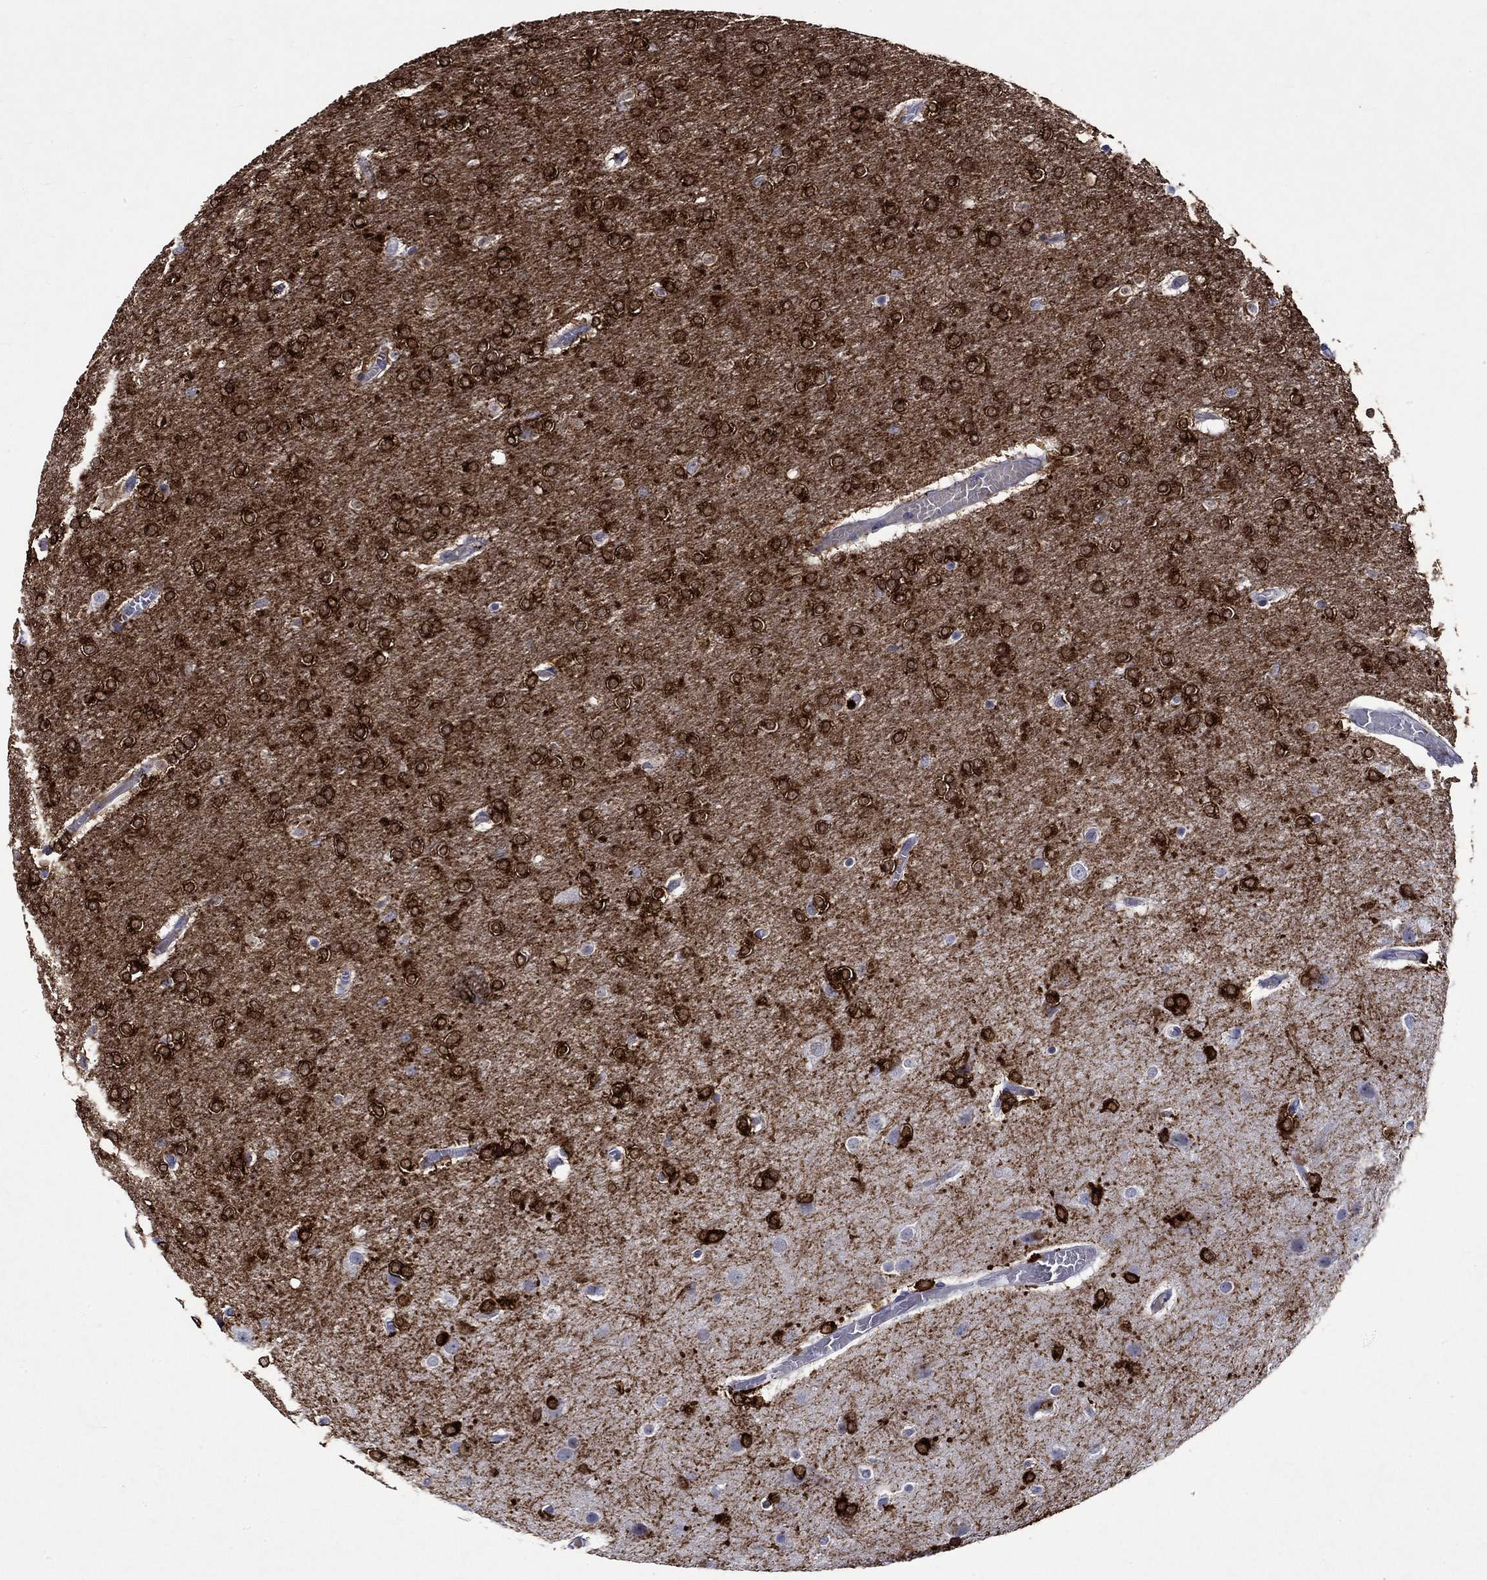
{"staining": {"intensity": "strong", "quantity": ">75%", "location": "cytoplasmic/membranous"}, "tissue": "glioma", "cell_type": "Tumor cells", "image_type": "cancer", "snomed": [{"axis": "morphology", "description": "Glioma, malignant, High grade"}, {"axis": "topography", "description": "Brain"}], "caption": "Protein expression by immunohistochemistry (IHC) displays strong cytoplasmic/membranous staining in approximately >75% of tumor cells in glioma.", "gene": "CRYAB", "patient": {"sex": "female", "age": 61}}